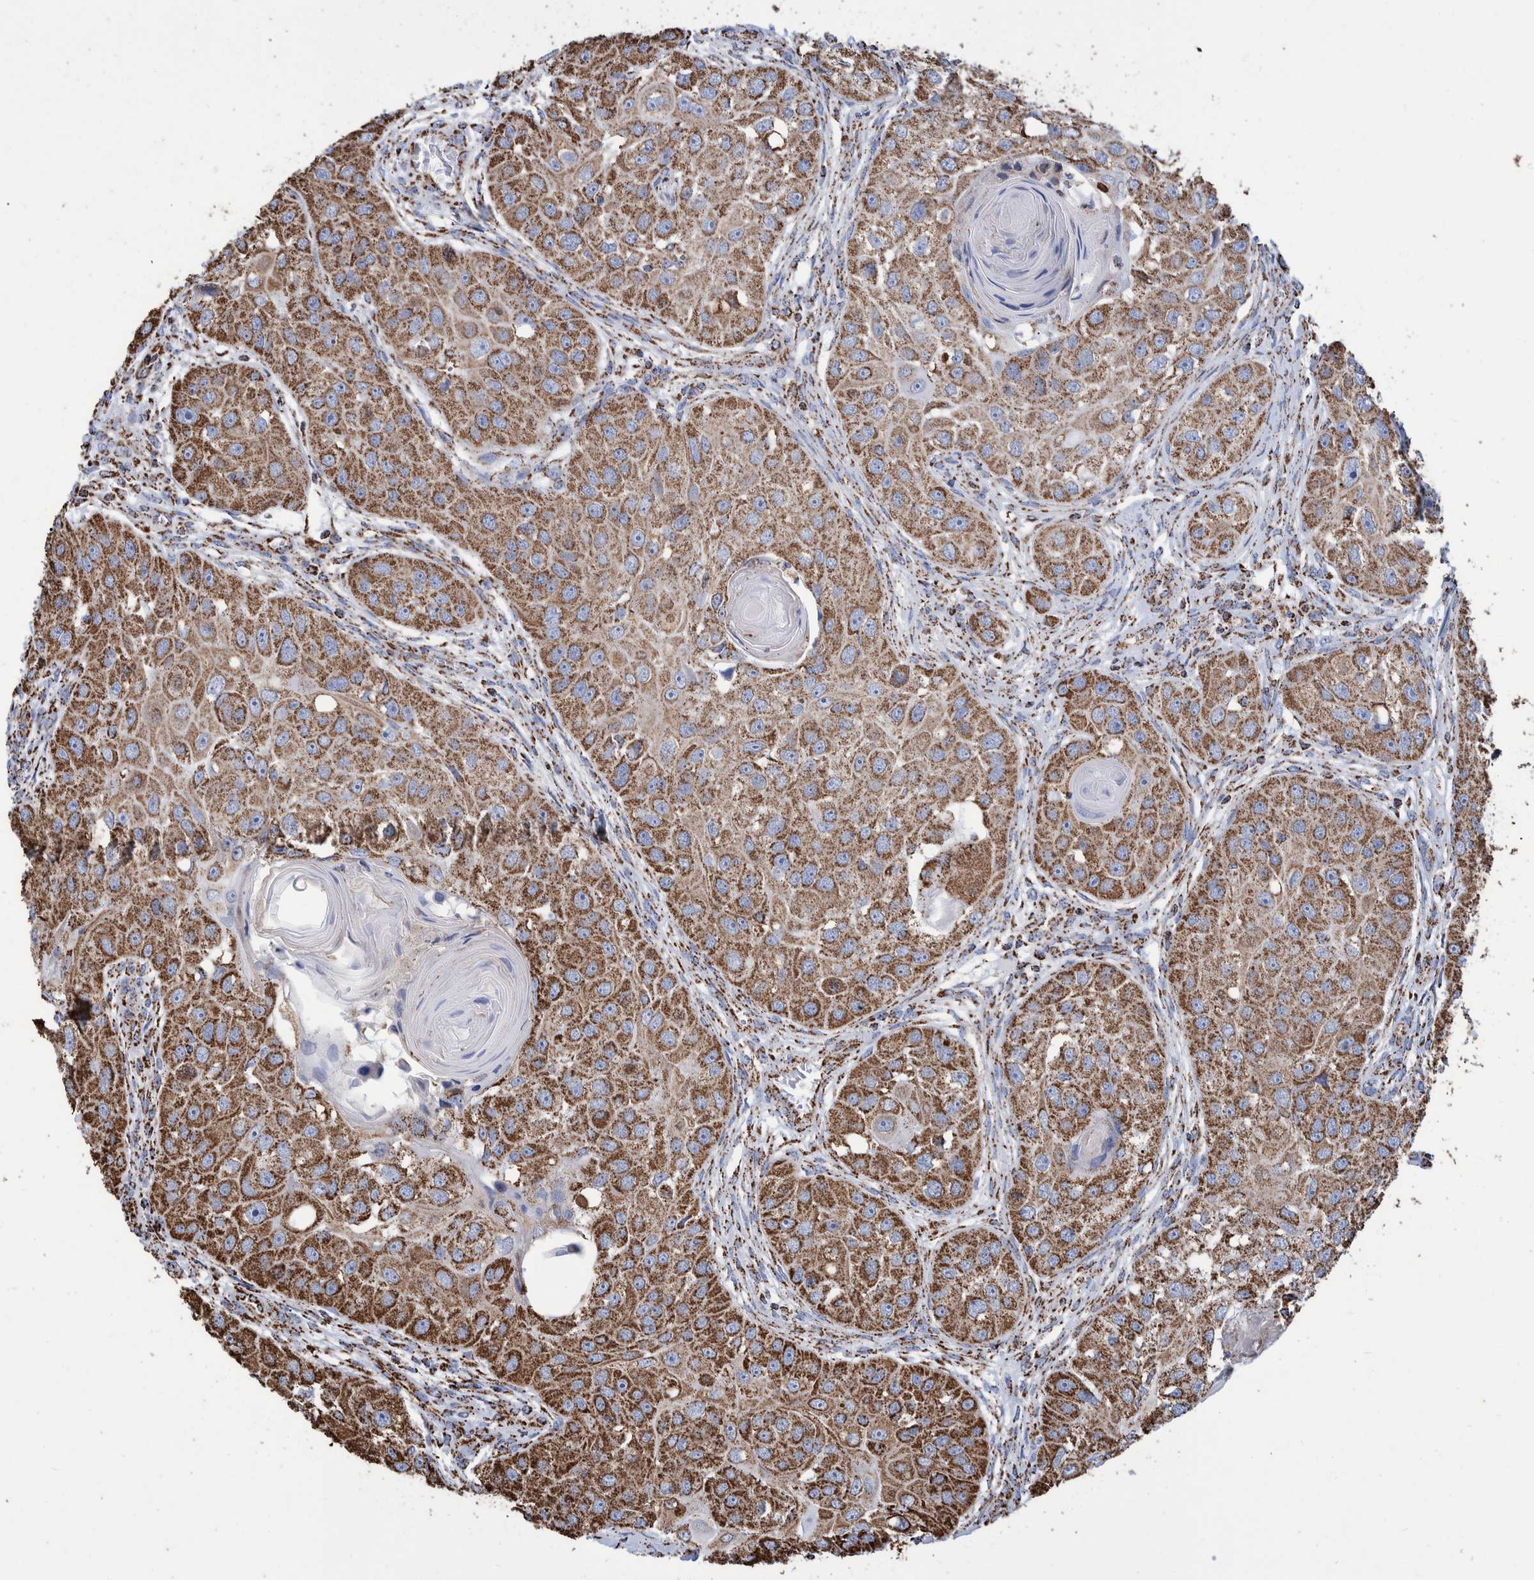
{"staining": {"intensity": "strong", "quantity": ">75%", "location": "cytoplasmic/membranous"}, "tissue": "head and neck cancer", "cell_type": "Tumor cells", "image_type": "cancer", "snomed": [{"axis": "morphology", "description": "Normal tissue, NOS"}, {"axis": "morphology", "description": "Squamous cell carcinoma, NOS"}, {"axis": "topography", "description": "Skeletal muscle"}, {"axis": "topography", "description": "Head-Neck"}], "caption": "Strong cytoplasmic/membranous protein expression is identified in about >75% of tumor cells in squamous cell carcinoma (head and neck).", "gene": "VPS26C", "patient": {"sex": "male", "age": 51}}